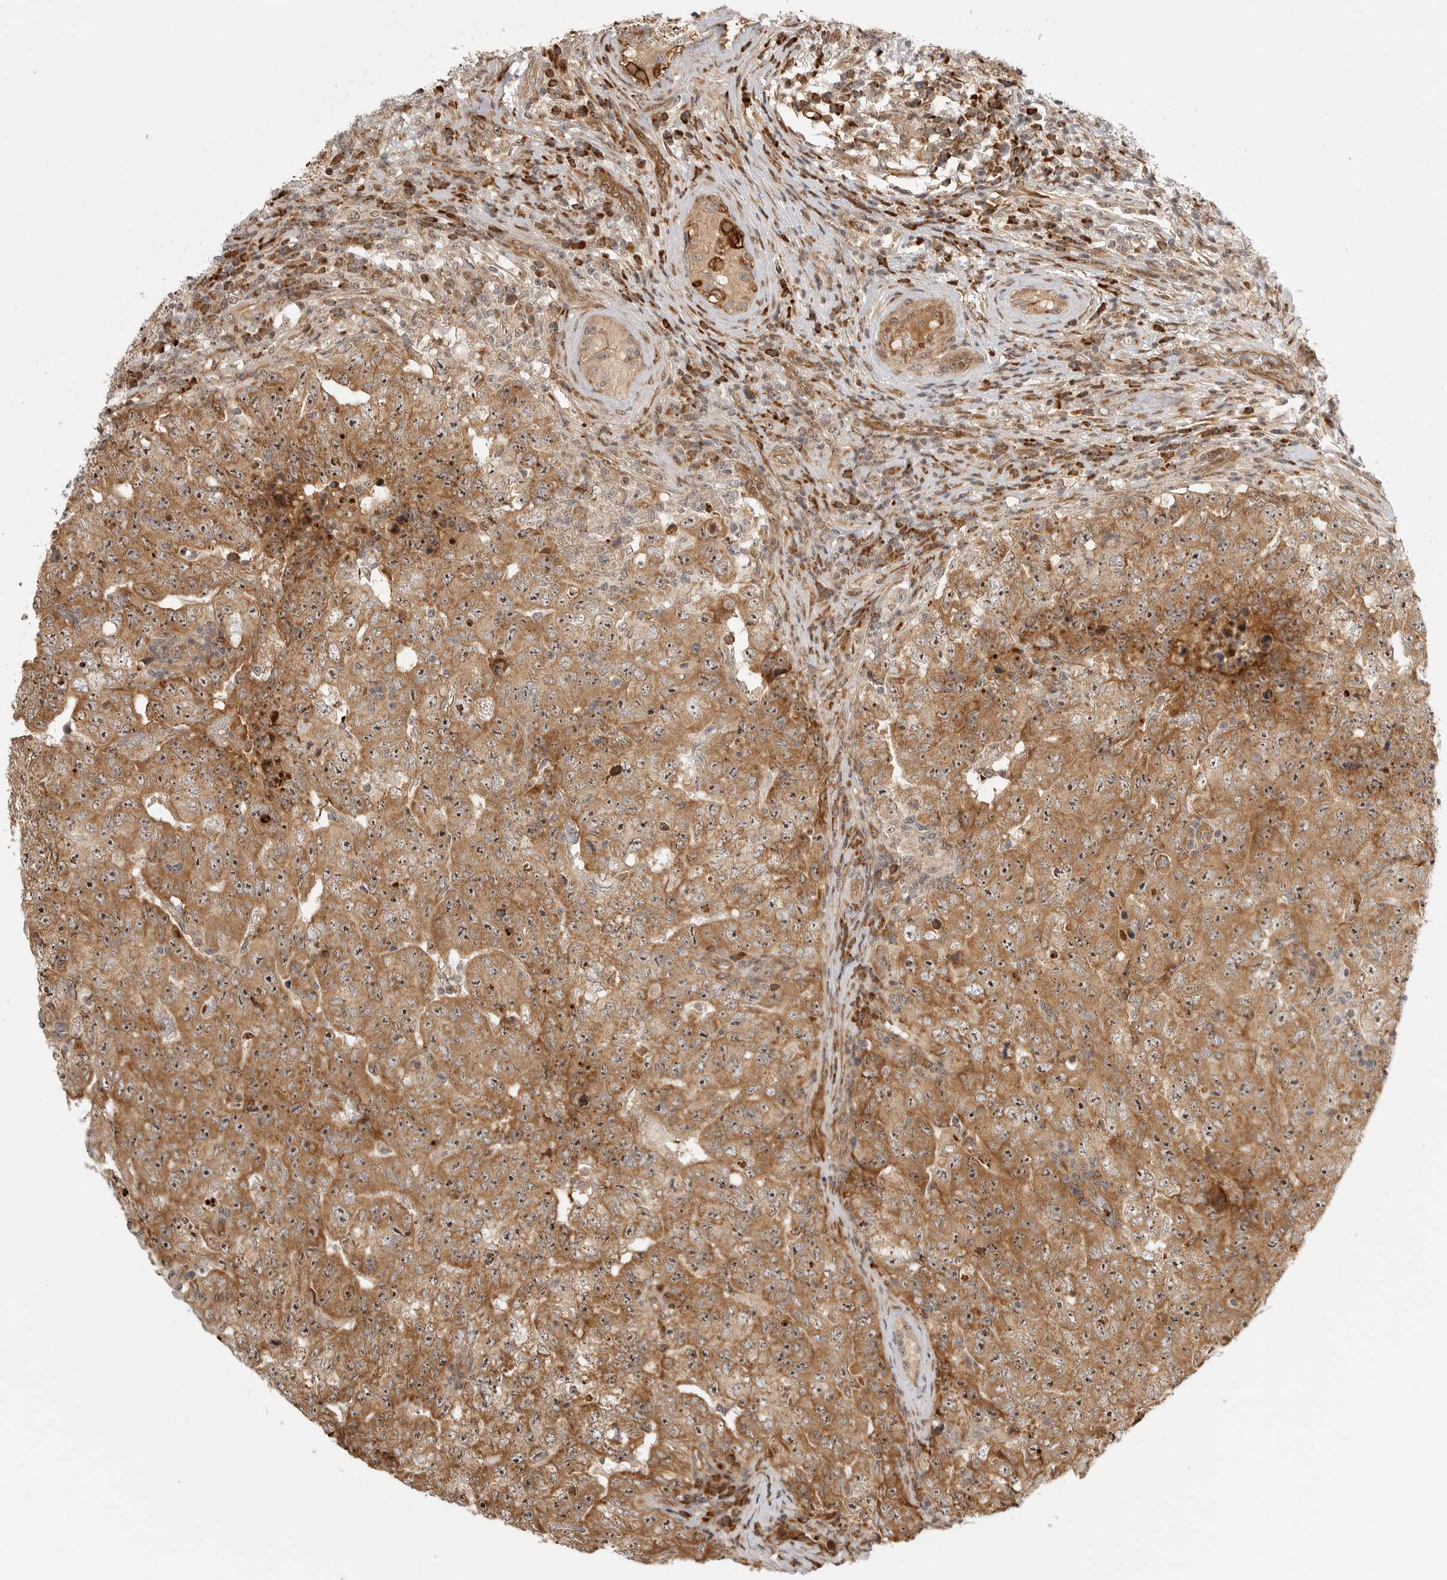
{"staining": {"intensity": "moderate", "quantity": ">75%", "location": "cytoplasmic/membranous,nuclear"}, "tissue": "testis cancer", "cell_type": "Tumor cells", "image_type": "cancer", "snomed": [{"axis": "morphology", "description": "Carcinoma, Embryonal, NOS"}, {"axis": "topography", "description": "Testis"}], "caption": "Embryonal carcinoma (testis) stained with a brown dye exhibits moderate cytoplasmic/membranous and nuclear positive expression in approximately >75% of tumor cells.", "gene": "DSCC1", "patient": {"sex": "male", "age": 26}}